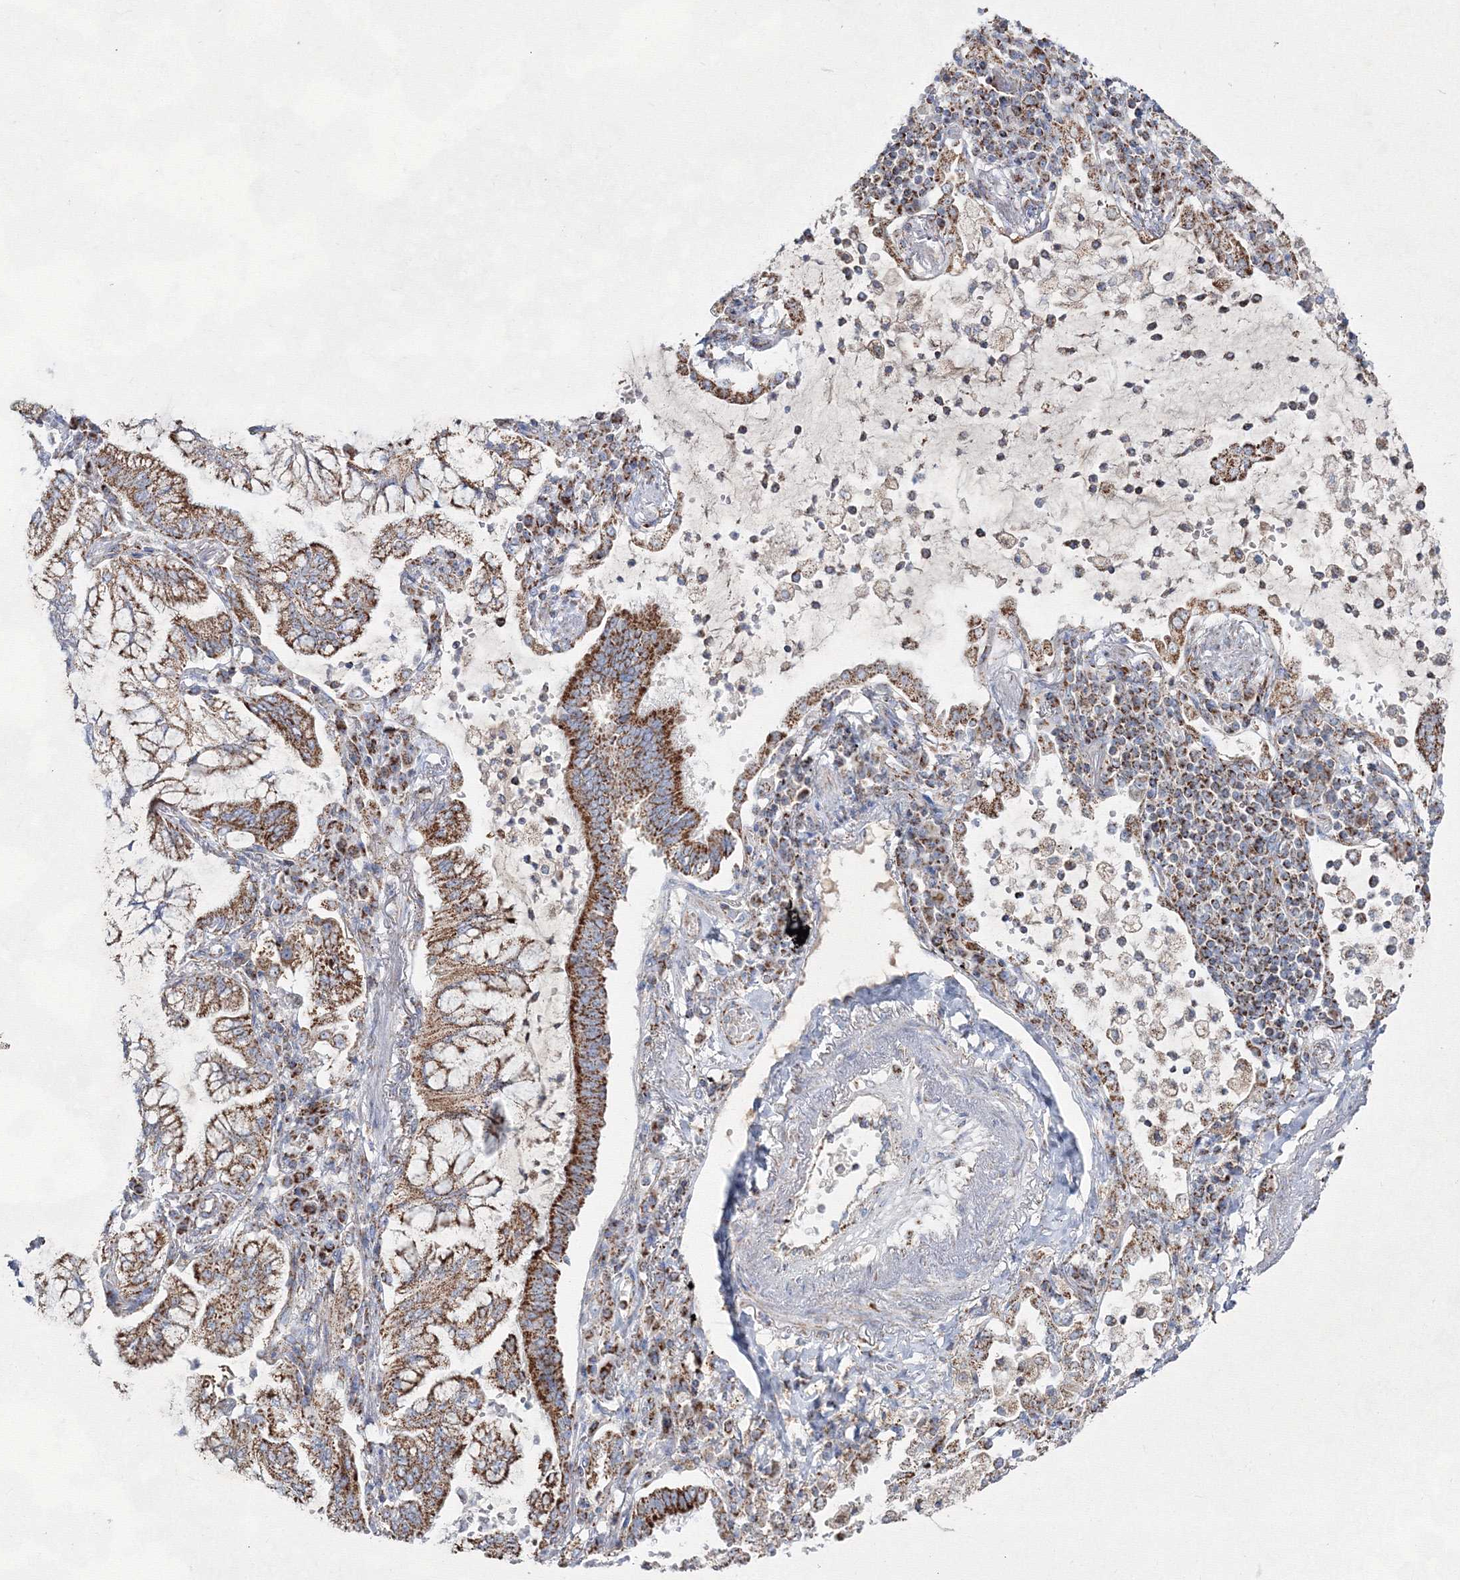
{"staining": {"intensity": "moderate", "quantity": ">75%", "location": "cytoplasmic/membranous"}, "tissue": "lung cancer", "cell_type": "Tumor cells", "image_type": "cancer", "snomed": [{"axis": "morphology", "description": "Adenocarcinoma, NOS"}, {"axis": "topography", "description": "Lung"}], "caption": "Protein expression analysis of human lung cancer (adenocarcinoma) reveals moderate cytoplasmic/membranous positivity in approximately >75% of tumor cells.", "gene": "IGSF9", "patient": {"sex": "female", "age": 70}}